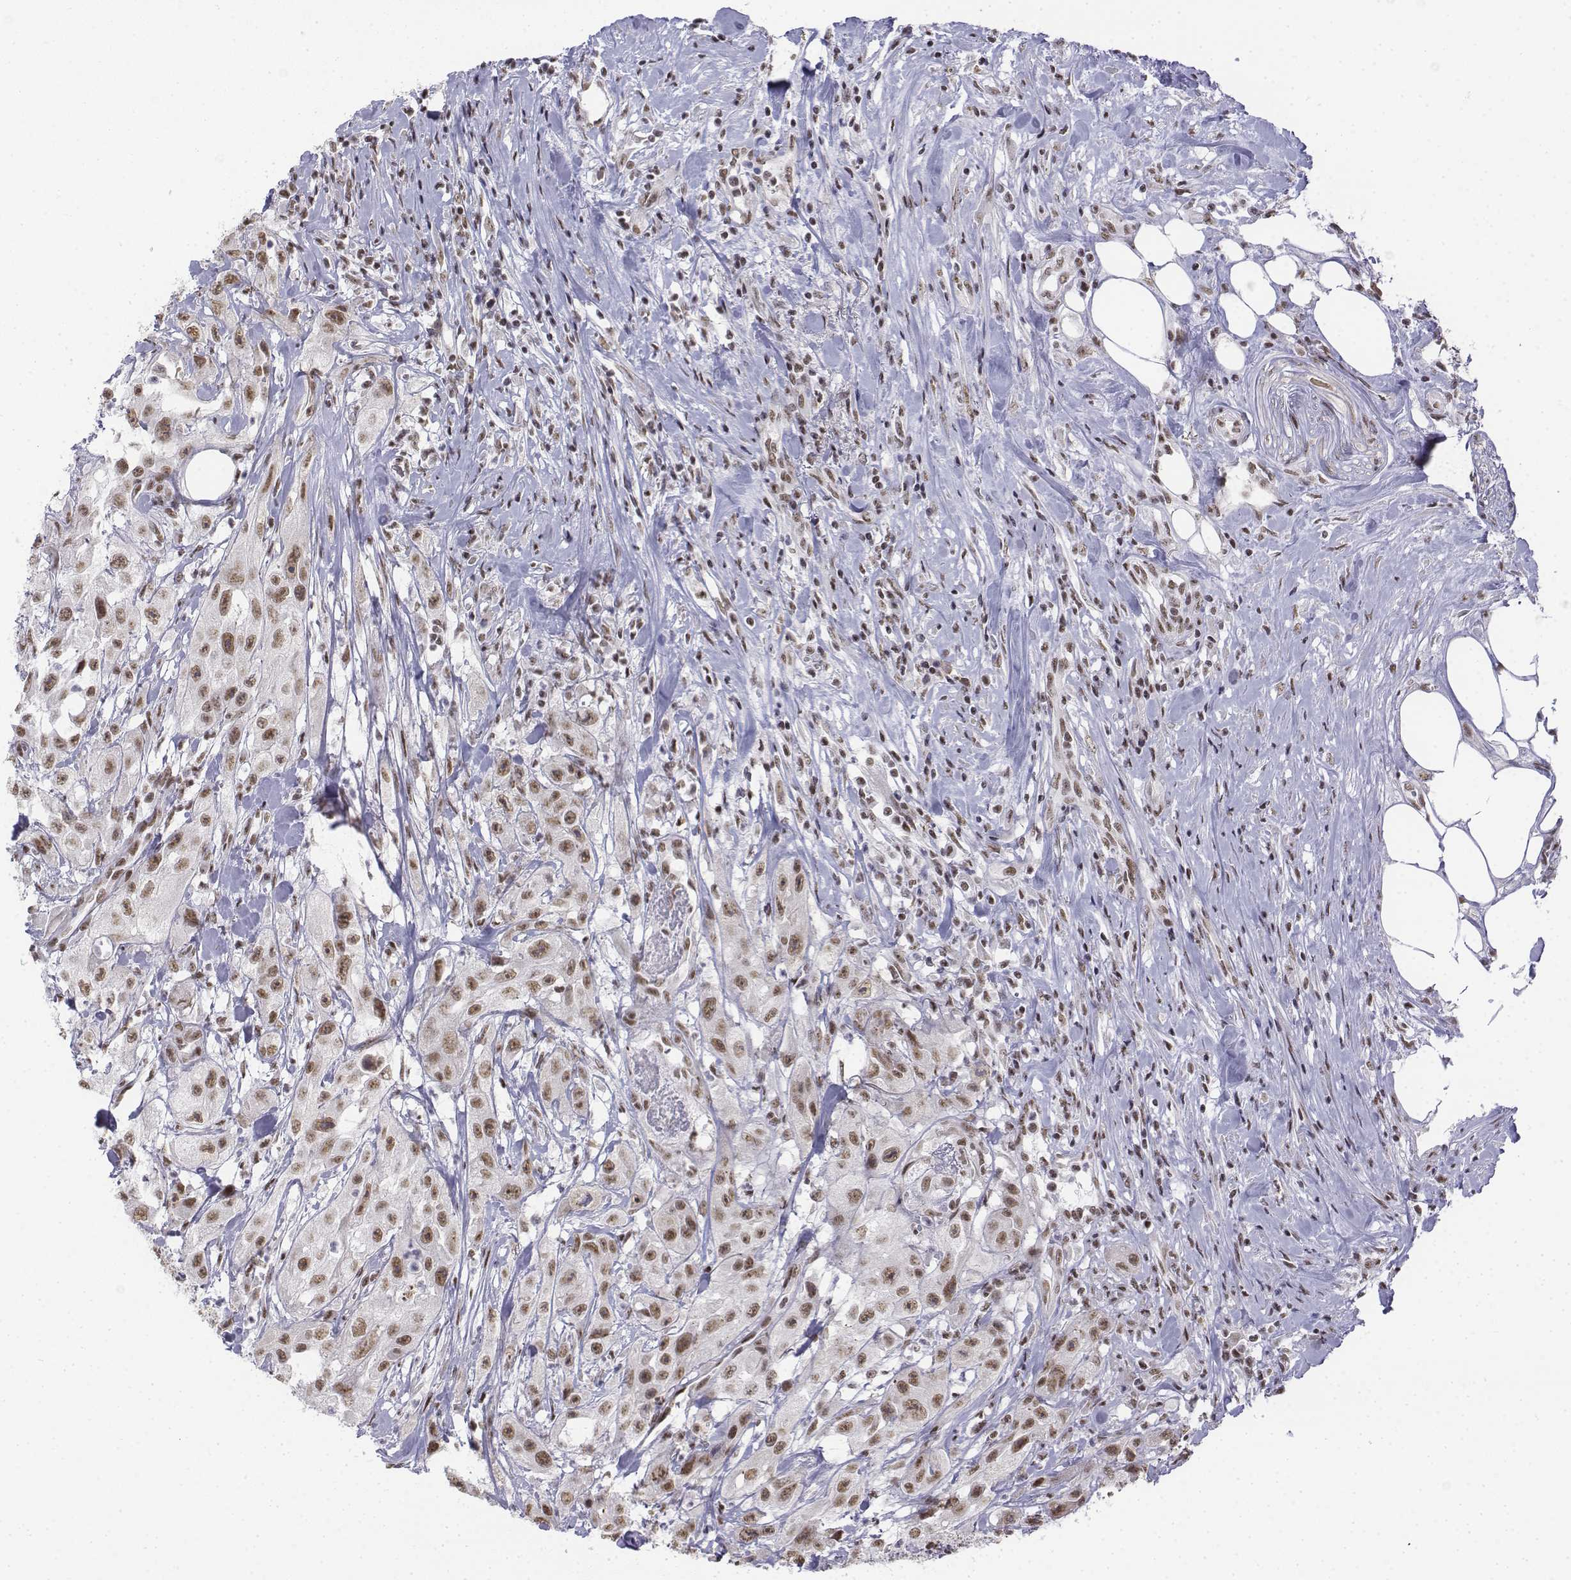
{"staining": {"intensity": "moderate", "quantity": ">75%", "location": "nuclear"}, "tissue": "urothelial cancer", "cell_type": "Tumor cells", "image_type": "cancer", "snomed": [{"axis": "morphology", "description": "Urothelial carcinoma, High grade"}, {"axis": "topography", "description": "Urinary bladder"}], "caption": "Immunohistochemical staining of urothelial cancer displays moderate nuclear protein positivity in approximately >75% of tumor cells. (brown staining indicates protein expression, while blue staining denotes nuclei).", "gene": "SETD1A", "patient": {"sex": "male", "age": 79}}